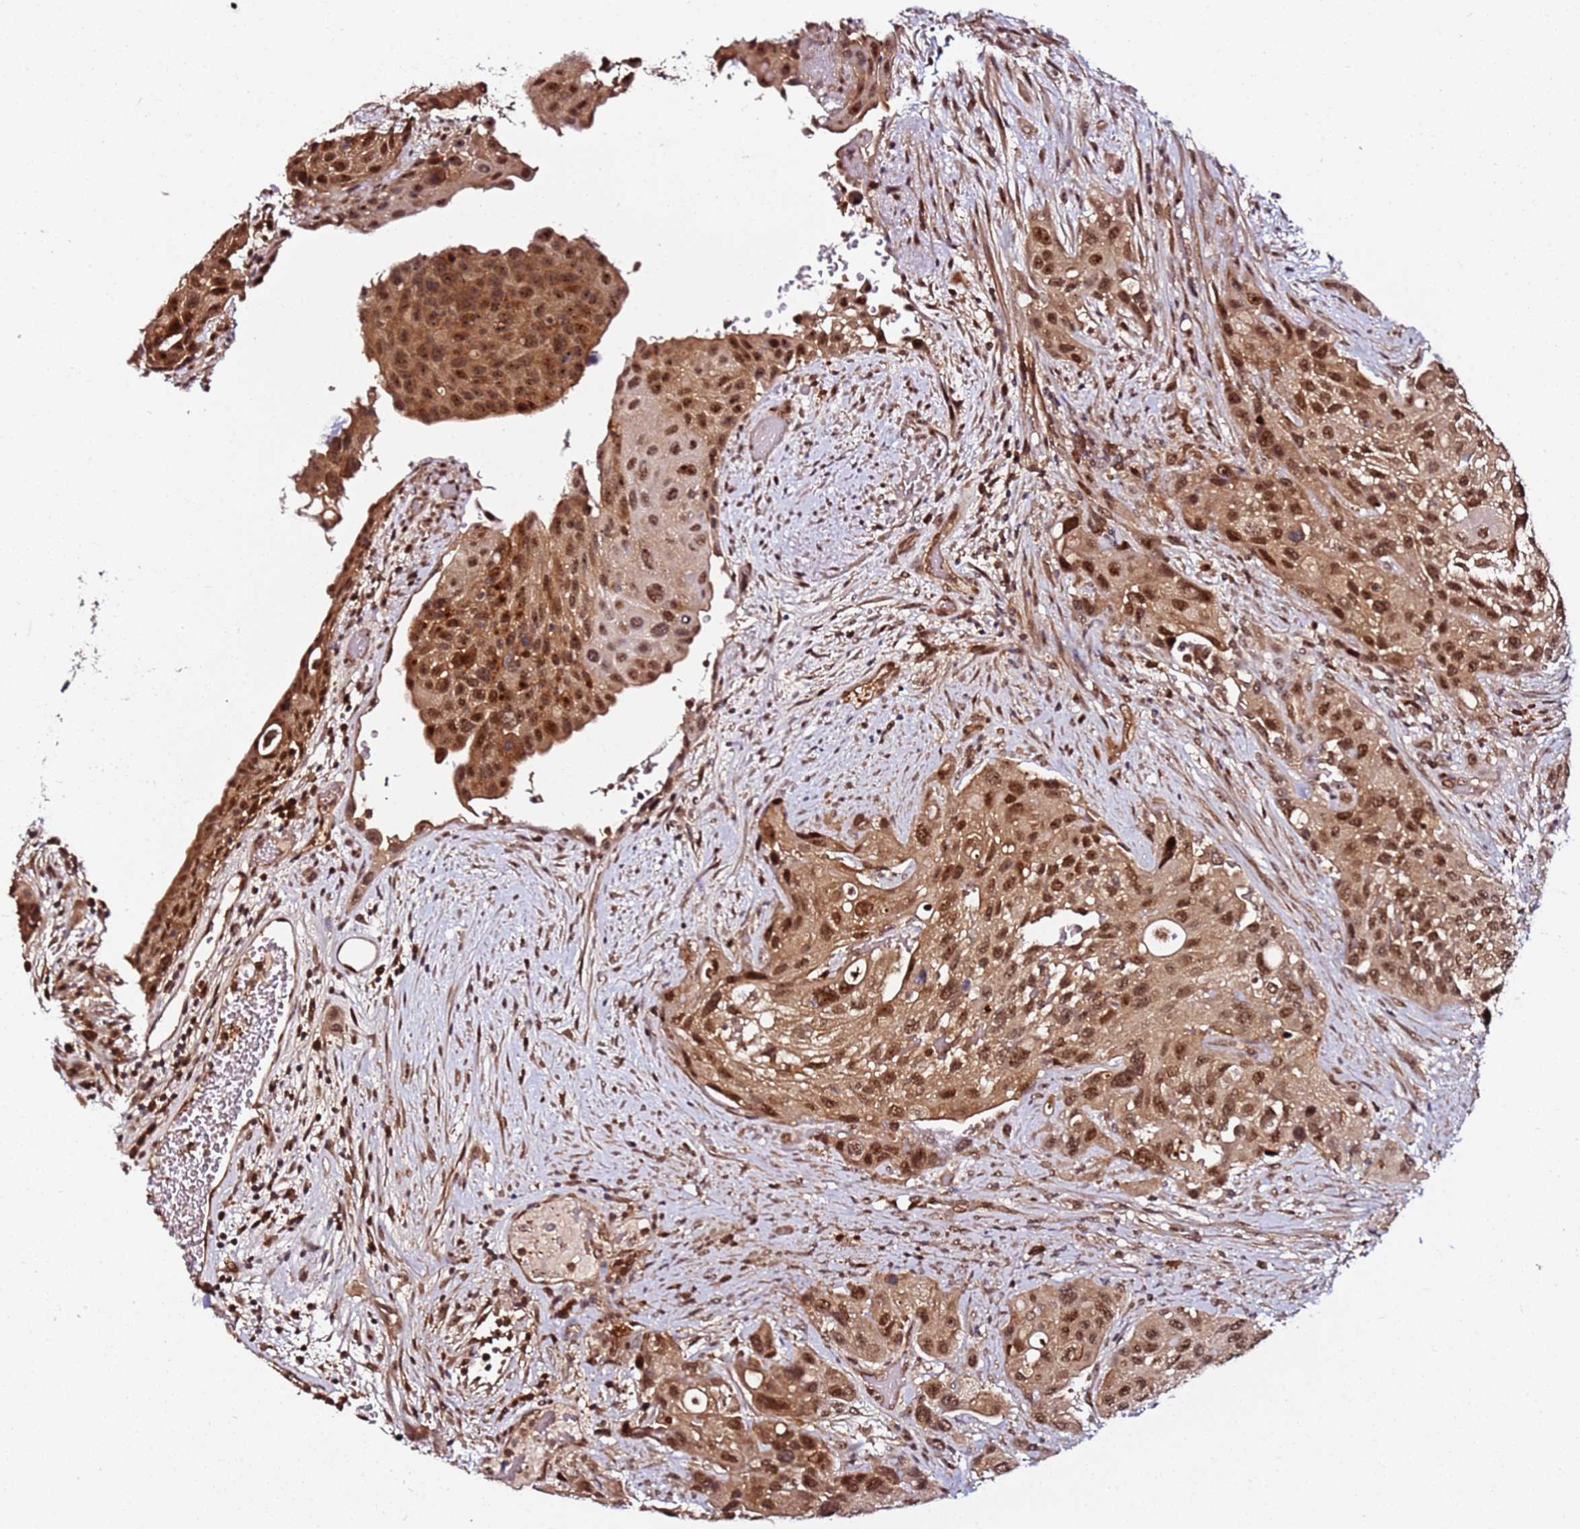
{"staining": {"intensity": "moderate", "quantity": ">75%", "location": "cytoplasmic/membranous,nuclear"}, "tissue": "urothelial cancer", "cell_type": "Tumor cells", "image_type": "cancer", "snomed": [{"axis": "morphology", "description": "Normal tissue, NOS"}, {"axis": "morphology", "description": "Urothelial carcinoma, High grade"}, {"axis": "topography", "description": "Vascular tissue"}, {"axis": "topography", "description": "Urinary bladder"}], "caption": "Human urothelial carcinoma (high-grade) stained for a protein (brown) shows moderate cytoplasmic/membranous and nuclear positive expression in about >75% of tumor cells.", "gene": "RGS18", "patient": {"sex": "female", "age": 56}}